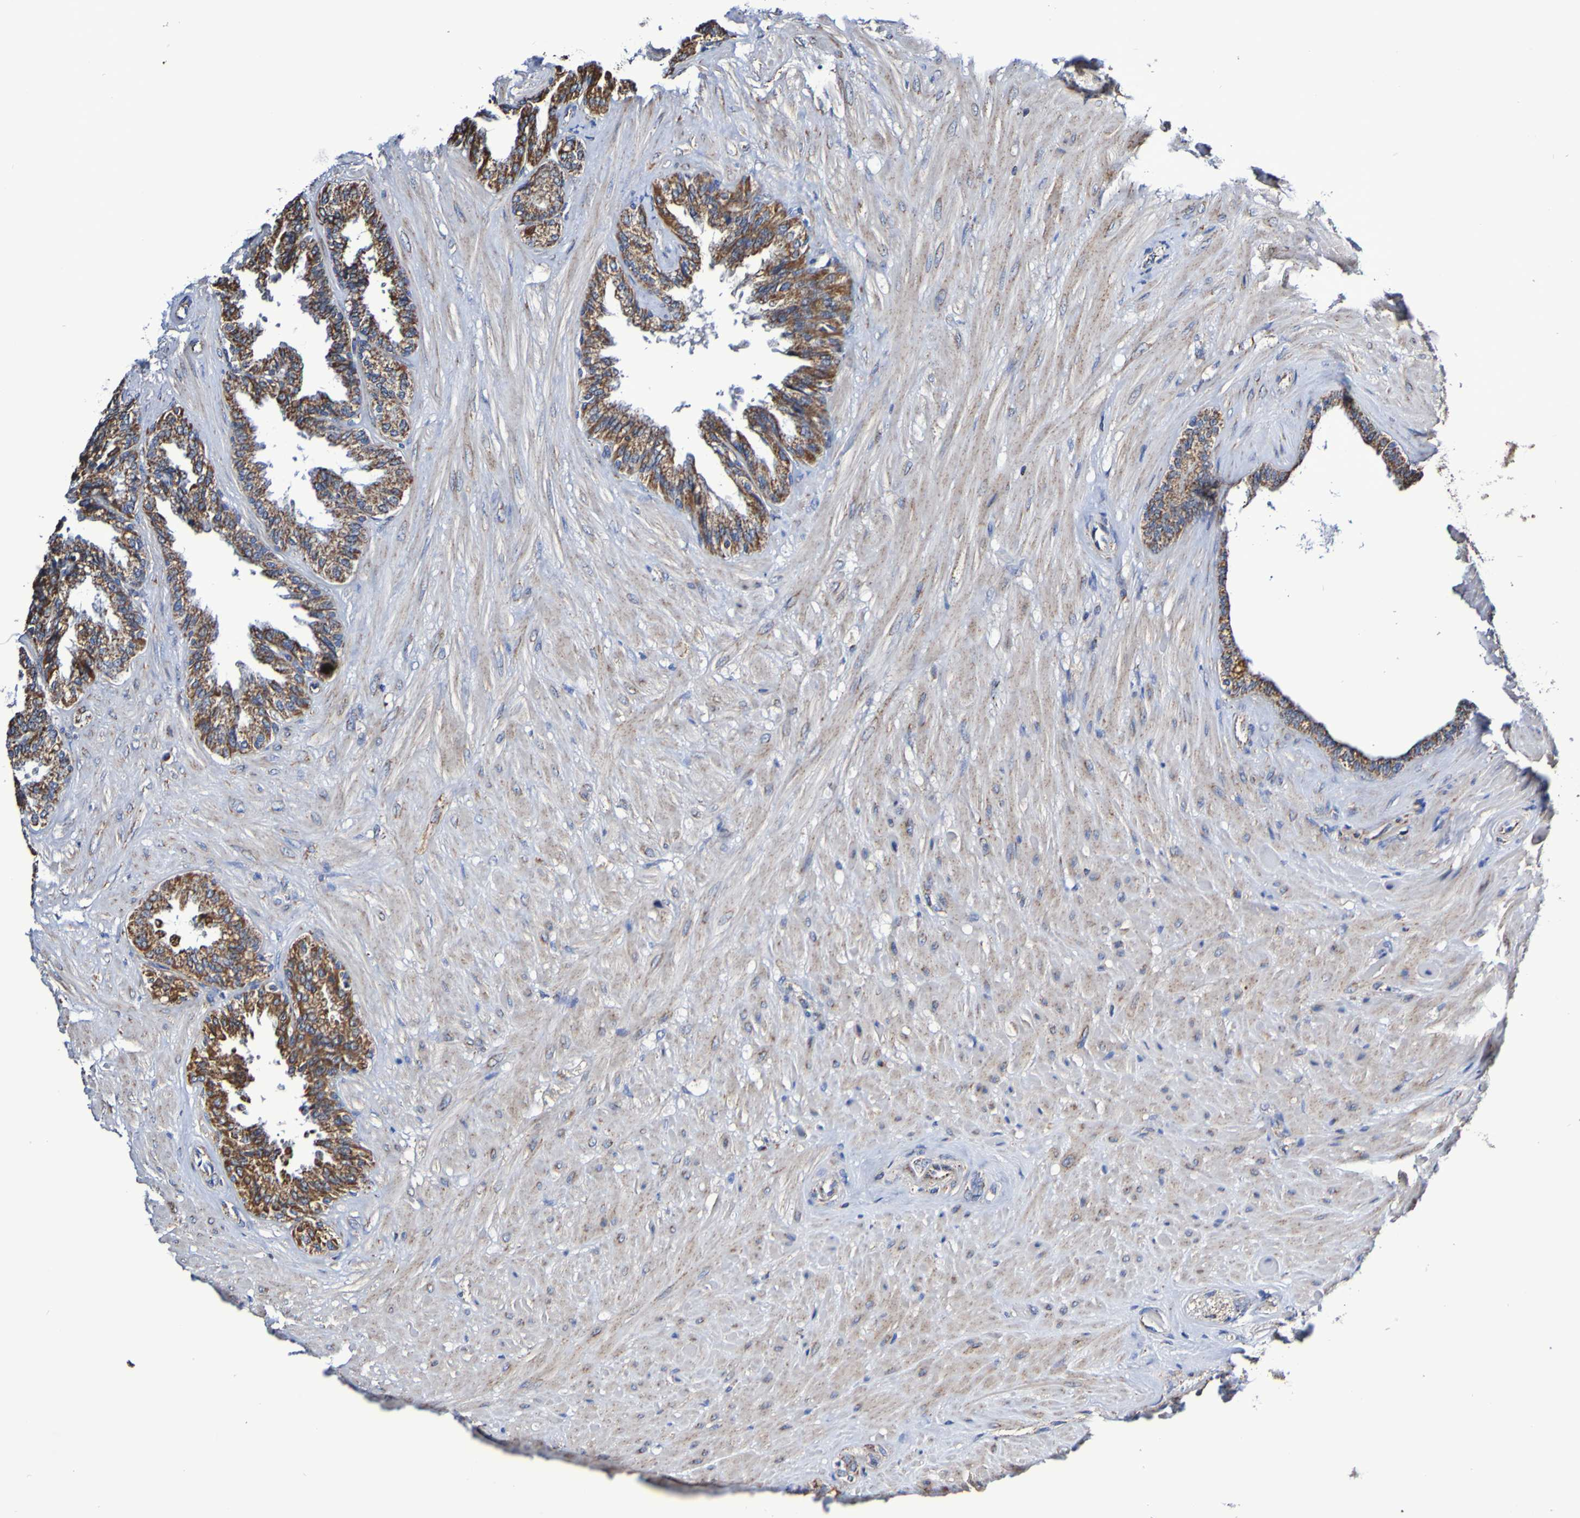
{"staining": {"intensity": "strong", "quantity": ">75%", "location": "cytoplasmic/membranous"}, "tissue": "seminal vesicle", "cell_type": "Glandular cells", "image_type": "normal", "snomed": [{"axis": "morphology", "description": "Normal tissue, NOS"}, {"axis": "topography", "description": "Seminal veicle"}], "caption": "IHC (DAB (3,3'-diaminobenzidine)) staining of normal human seminal vesicle displays strong cytoplasmic/membranous protein positivity in approximately >75% of glandular cells. Nuclei are stained in blue.", "gene": "IL18R1", "patient": {"sex": "male", "age": 46}}